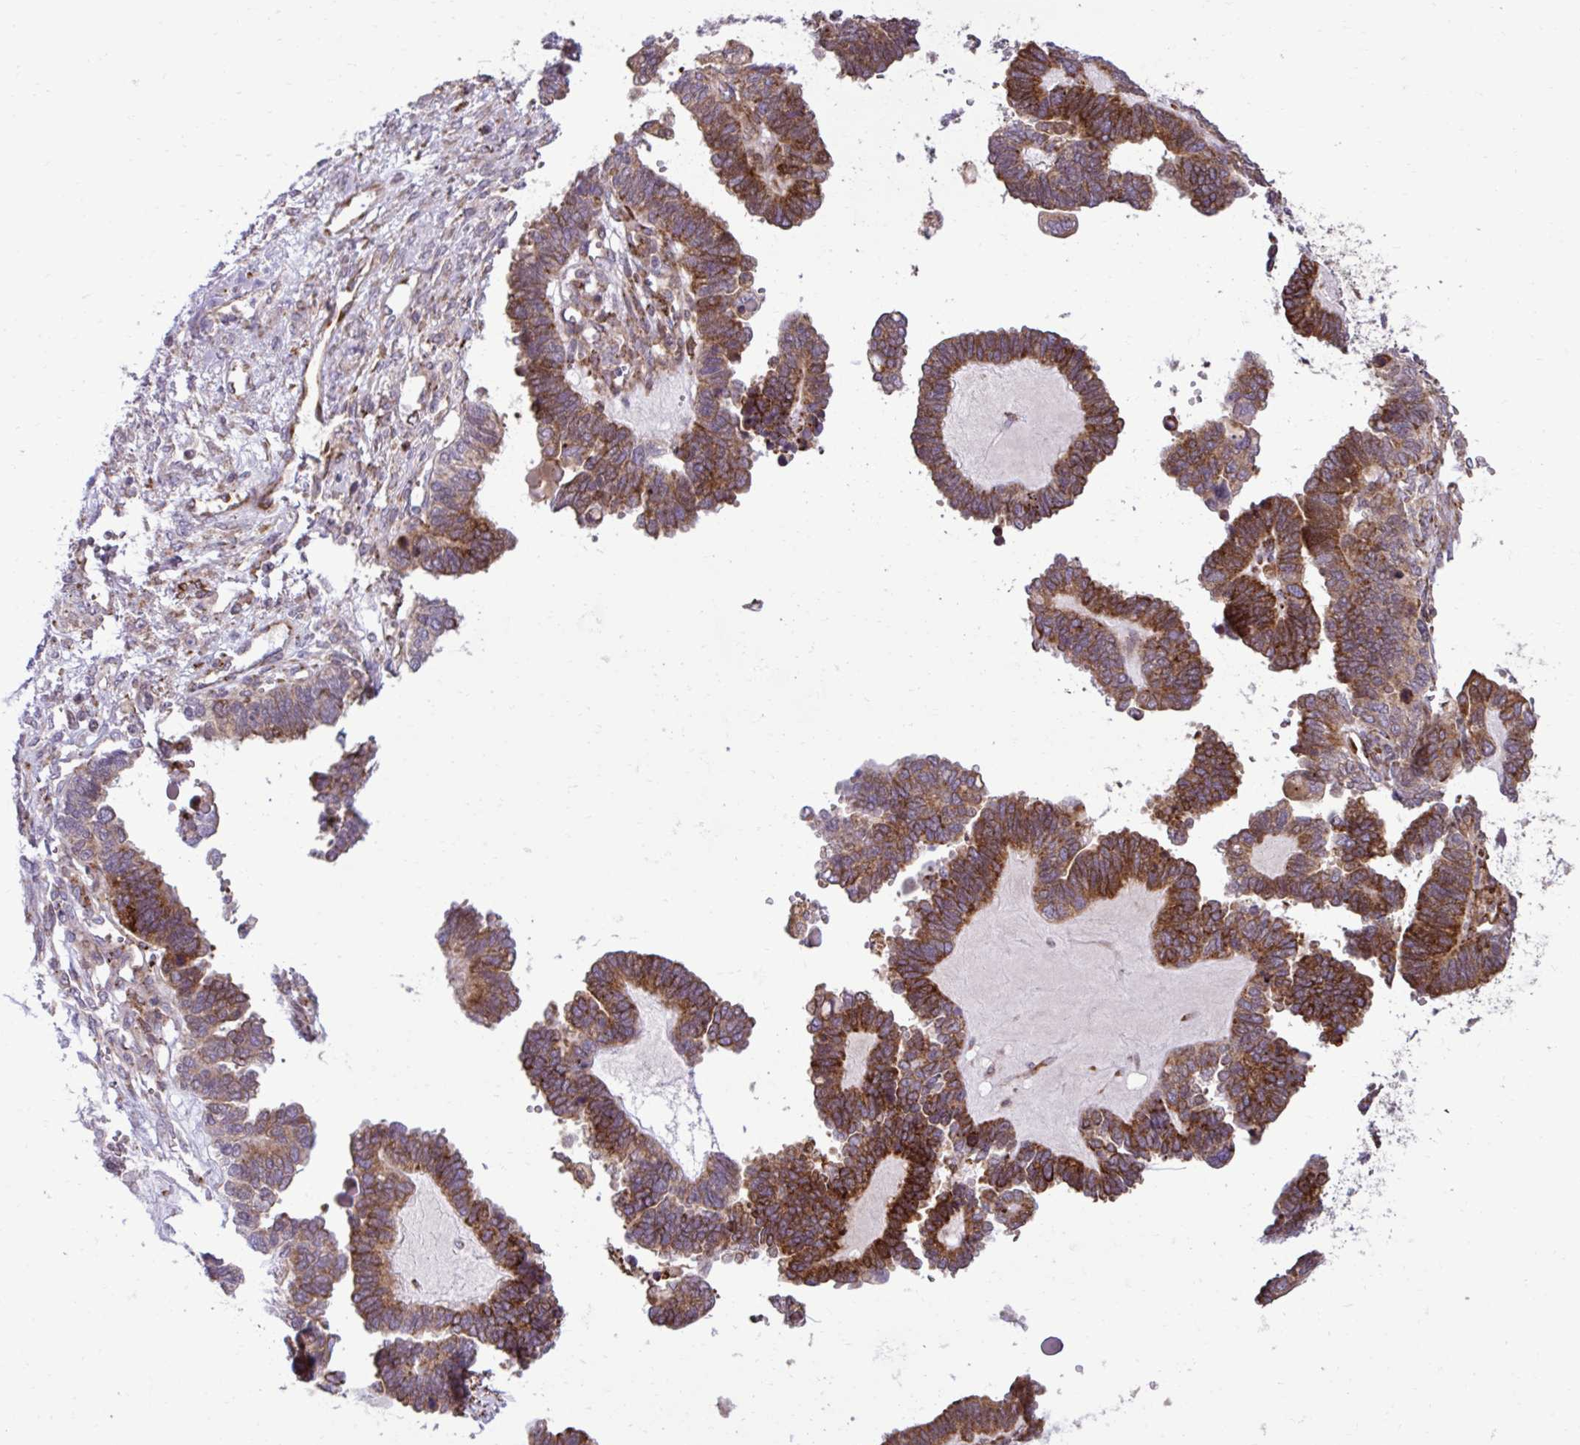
{"staining": {"intensity": "moderate", "quantity": ">75%", "location": "cytoplasmic/membranous"}, "tissue": "ovarian cancer", "cell_type": "Tumor cells", "image_type": "cancer", "snomed": [{"axis": "morphology", "description": "Cystadenocarcinoma, serous, NOS"}, {"axis": "topography", "description": "Ovary"}], "caption": "The image shows immunohistochemical staining of ovarian serous cystadenocarcinoma. There is moderate cytoplasmic/membranous positivity is seen in about >75% of tumor cells. (DAB IHC, brown staining for protein, blue staining for nuclei).", "gene": "LIMS1", "patient": {"sex": "female", "age": 51}}